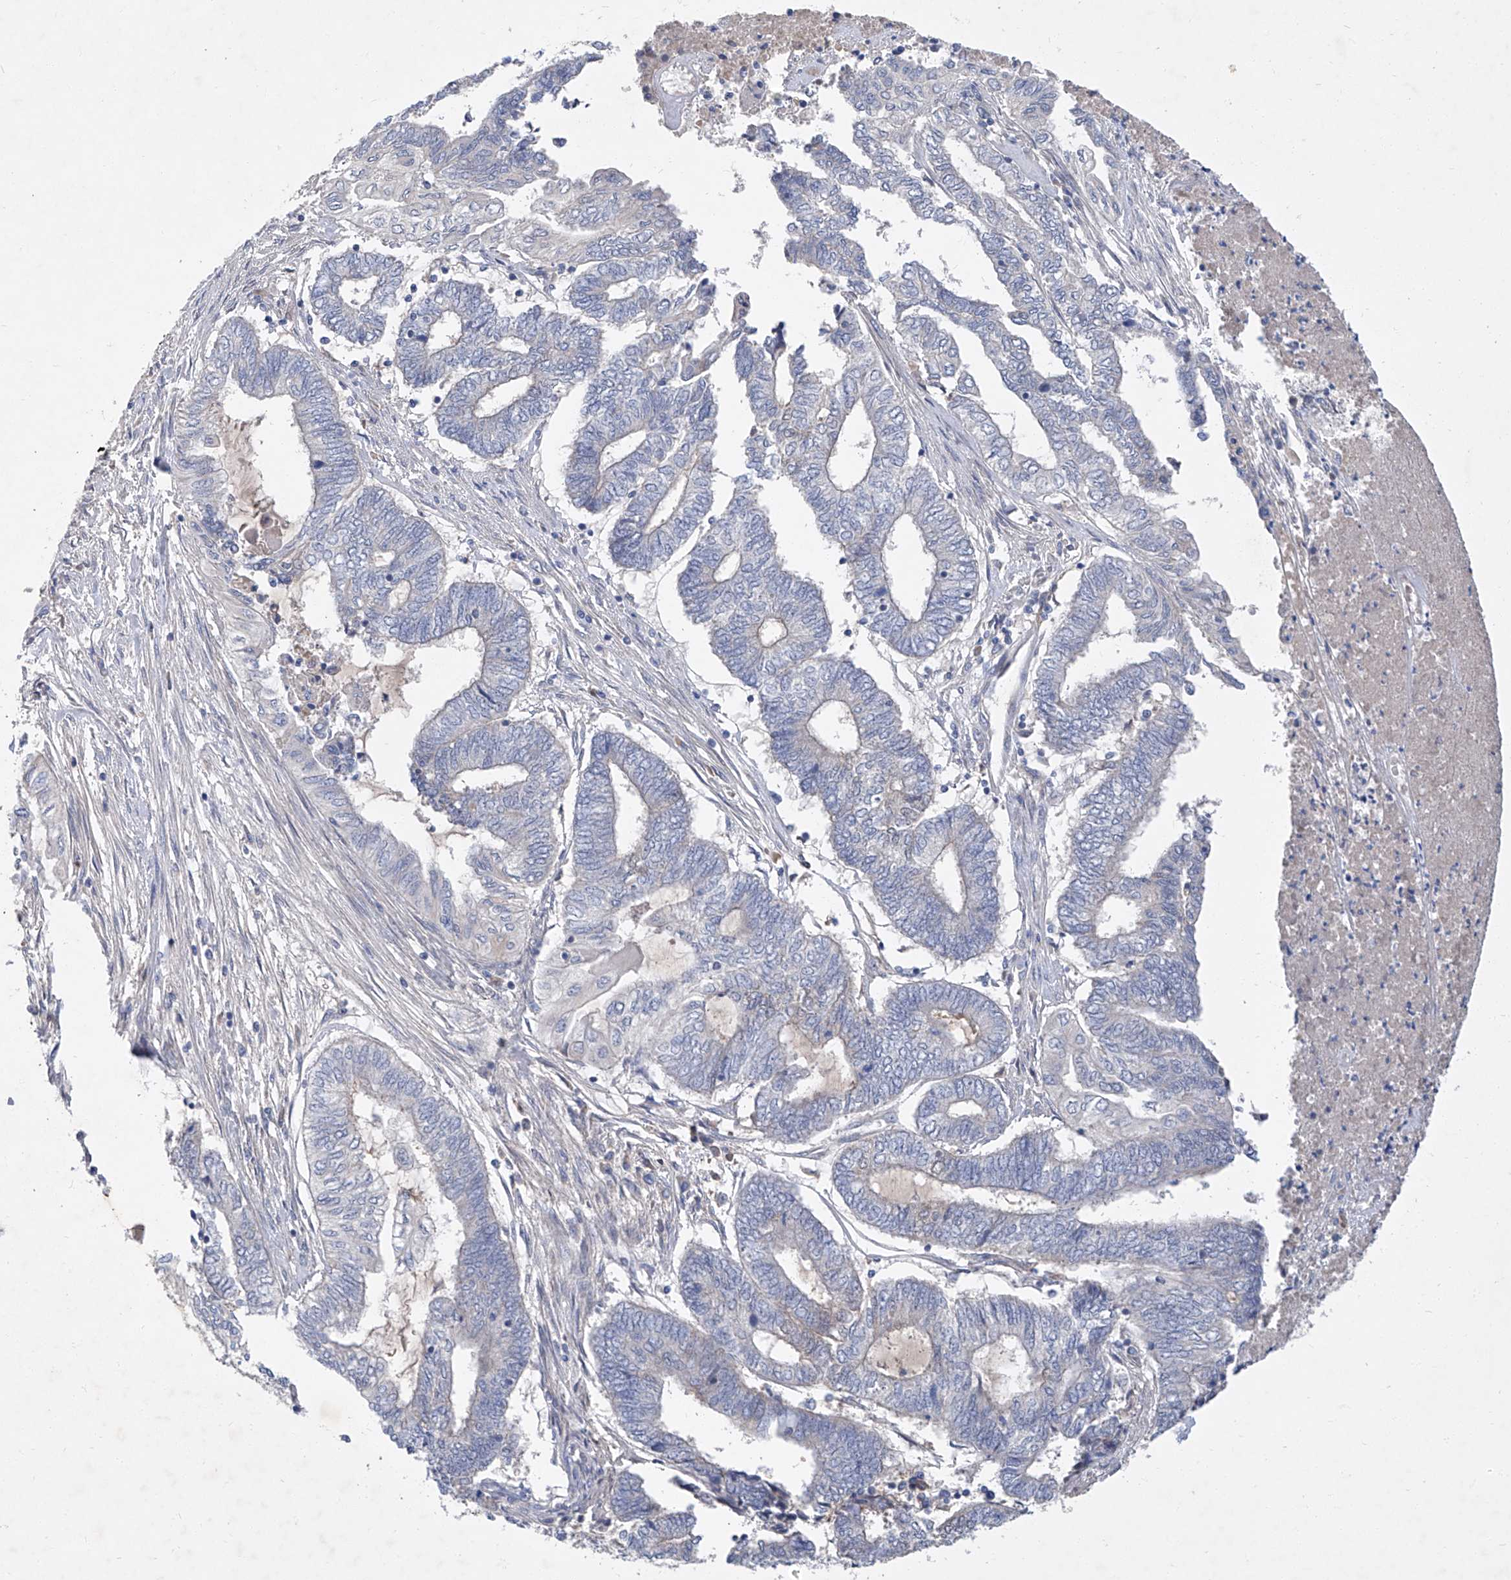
{"staining": {"intensity": "negative", "quantity": "none", "location": "none"}, "tissue": "endometrial cancer", "cell_type": "Tumor cells", "image_type": "cancer", "snomed": [{"axis": "morphology", "description": "Adenocarcinoma, NOS"}, {"axis": "topography", "description": "Uterus"}, {"axis": "topography", "description": "Endometrium"}], "caption": "High magnification brightfield microscopy of endometrial adenocarcinoma stained with DAB (3,3'-diaminobenzidine) (brown) and counterstained with hematoxylin (blue): tumor cells show no significant positivity.", "gene": "SBK2", "patient": {"sex": "female", "age": 70}}